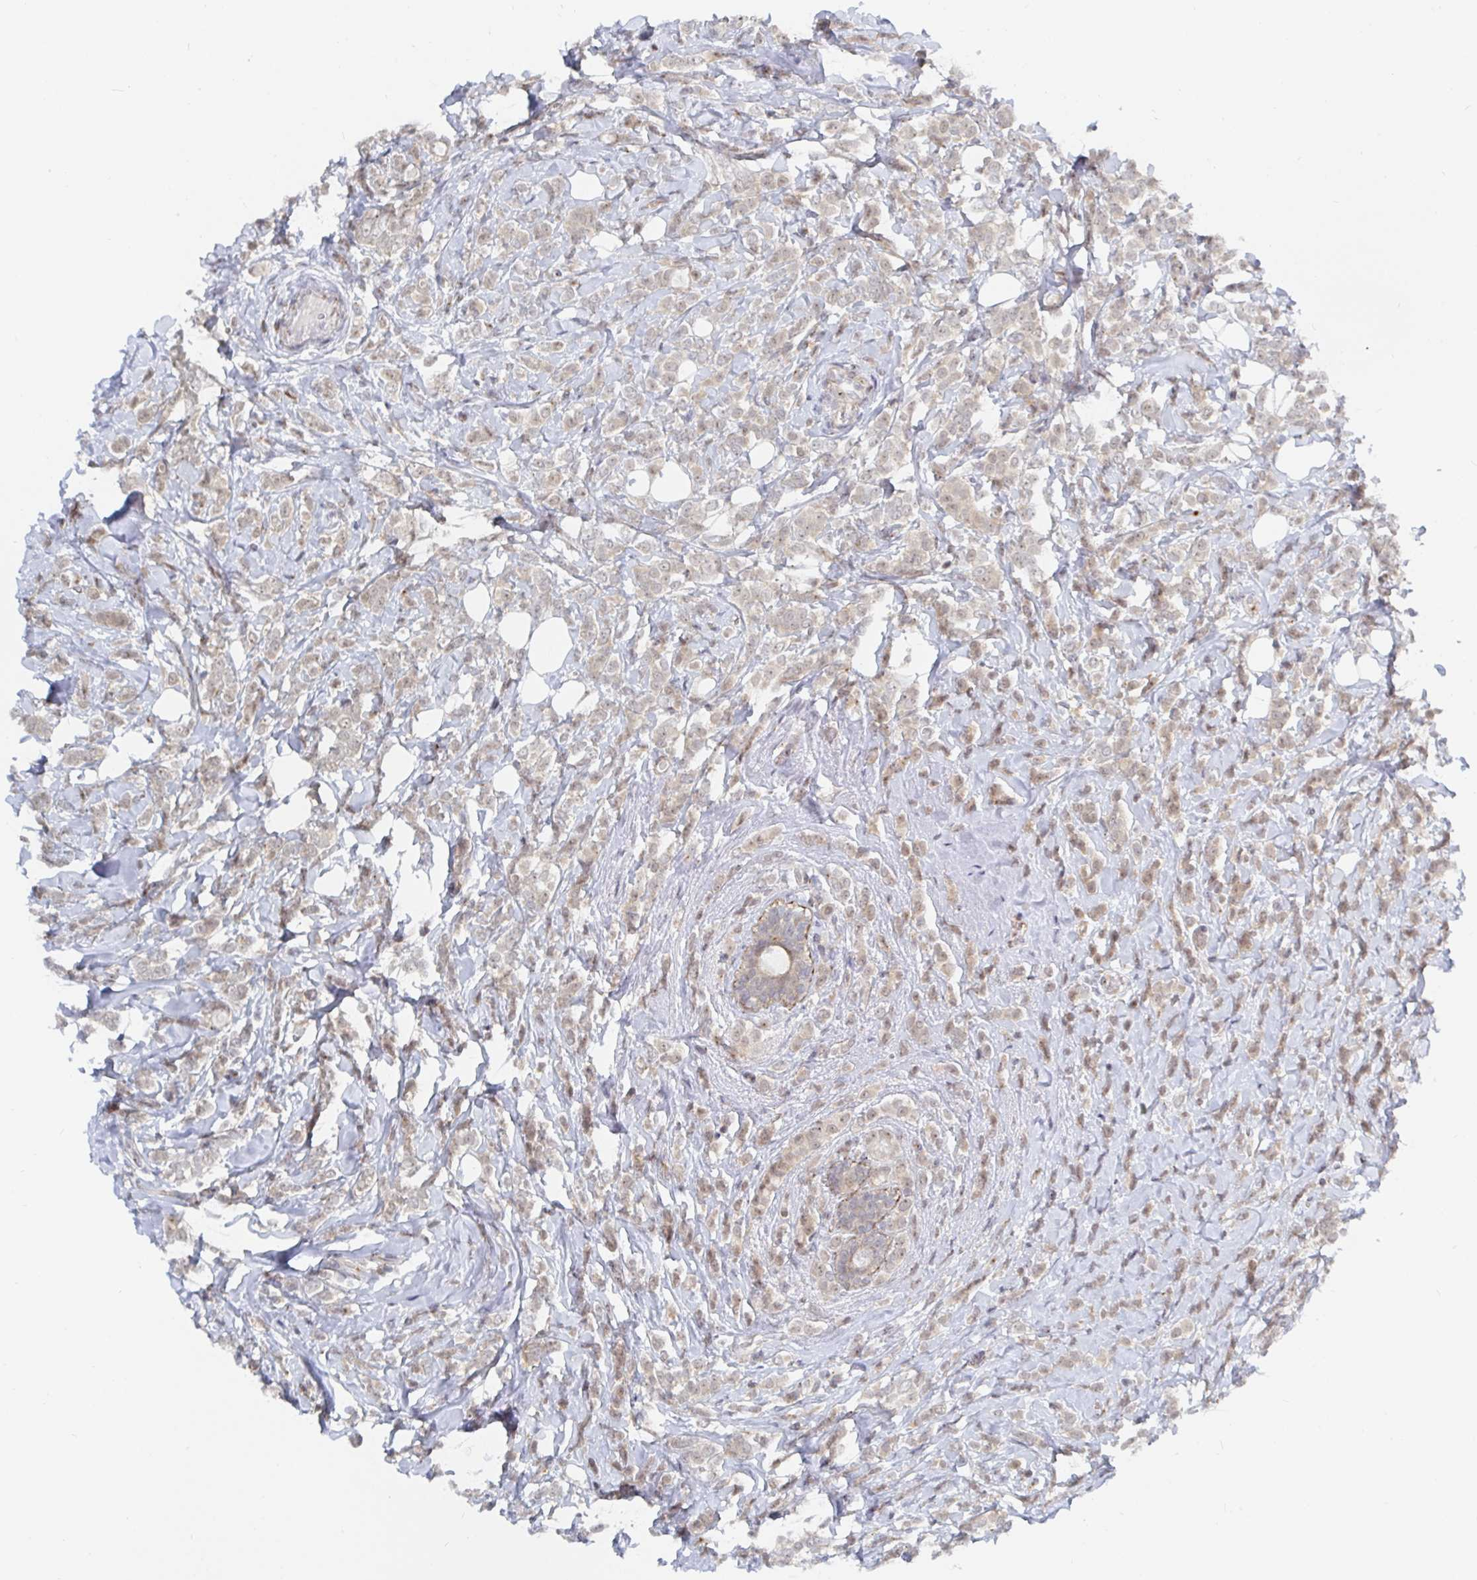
{"staining": {"intensity": "weak", "quantity": ">75%", "location": "cytoplasmic/membranous"}, "tissue": "breast cancer", "cell_type": "Tumor cells", "image_type": "cancer", "snomed": [{"axis": "morphology", "description": "Lobular carcinoma"}, {"axis": "topography", "description": "Breast"}], "caption": "IHC of human lobular carcinoma (breast) demonstrates low levels of weak cytoplasmic/membranous positivity in about >75% of tumor cells. Using DAB (brown) and hematoxylin (blue) stains, captured at high magnification using brightfield microscopy.", "gene": "CHD2", "patient": {"sex": "female", "age": 49}}